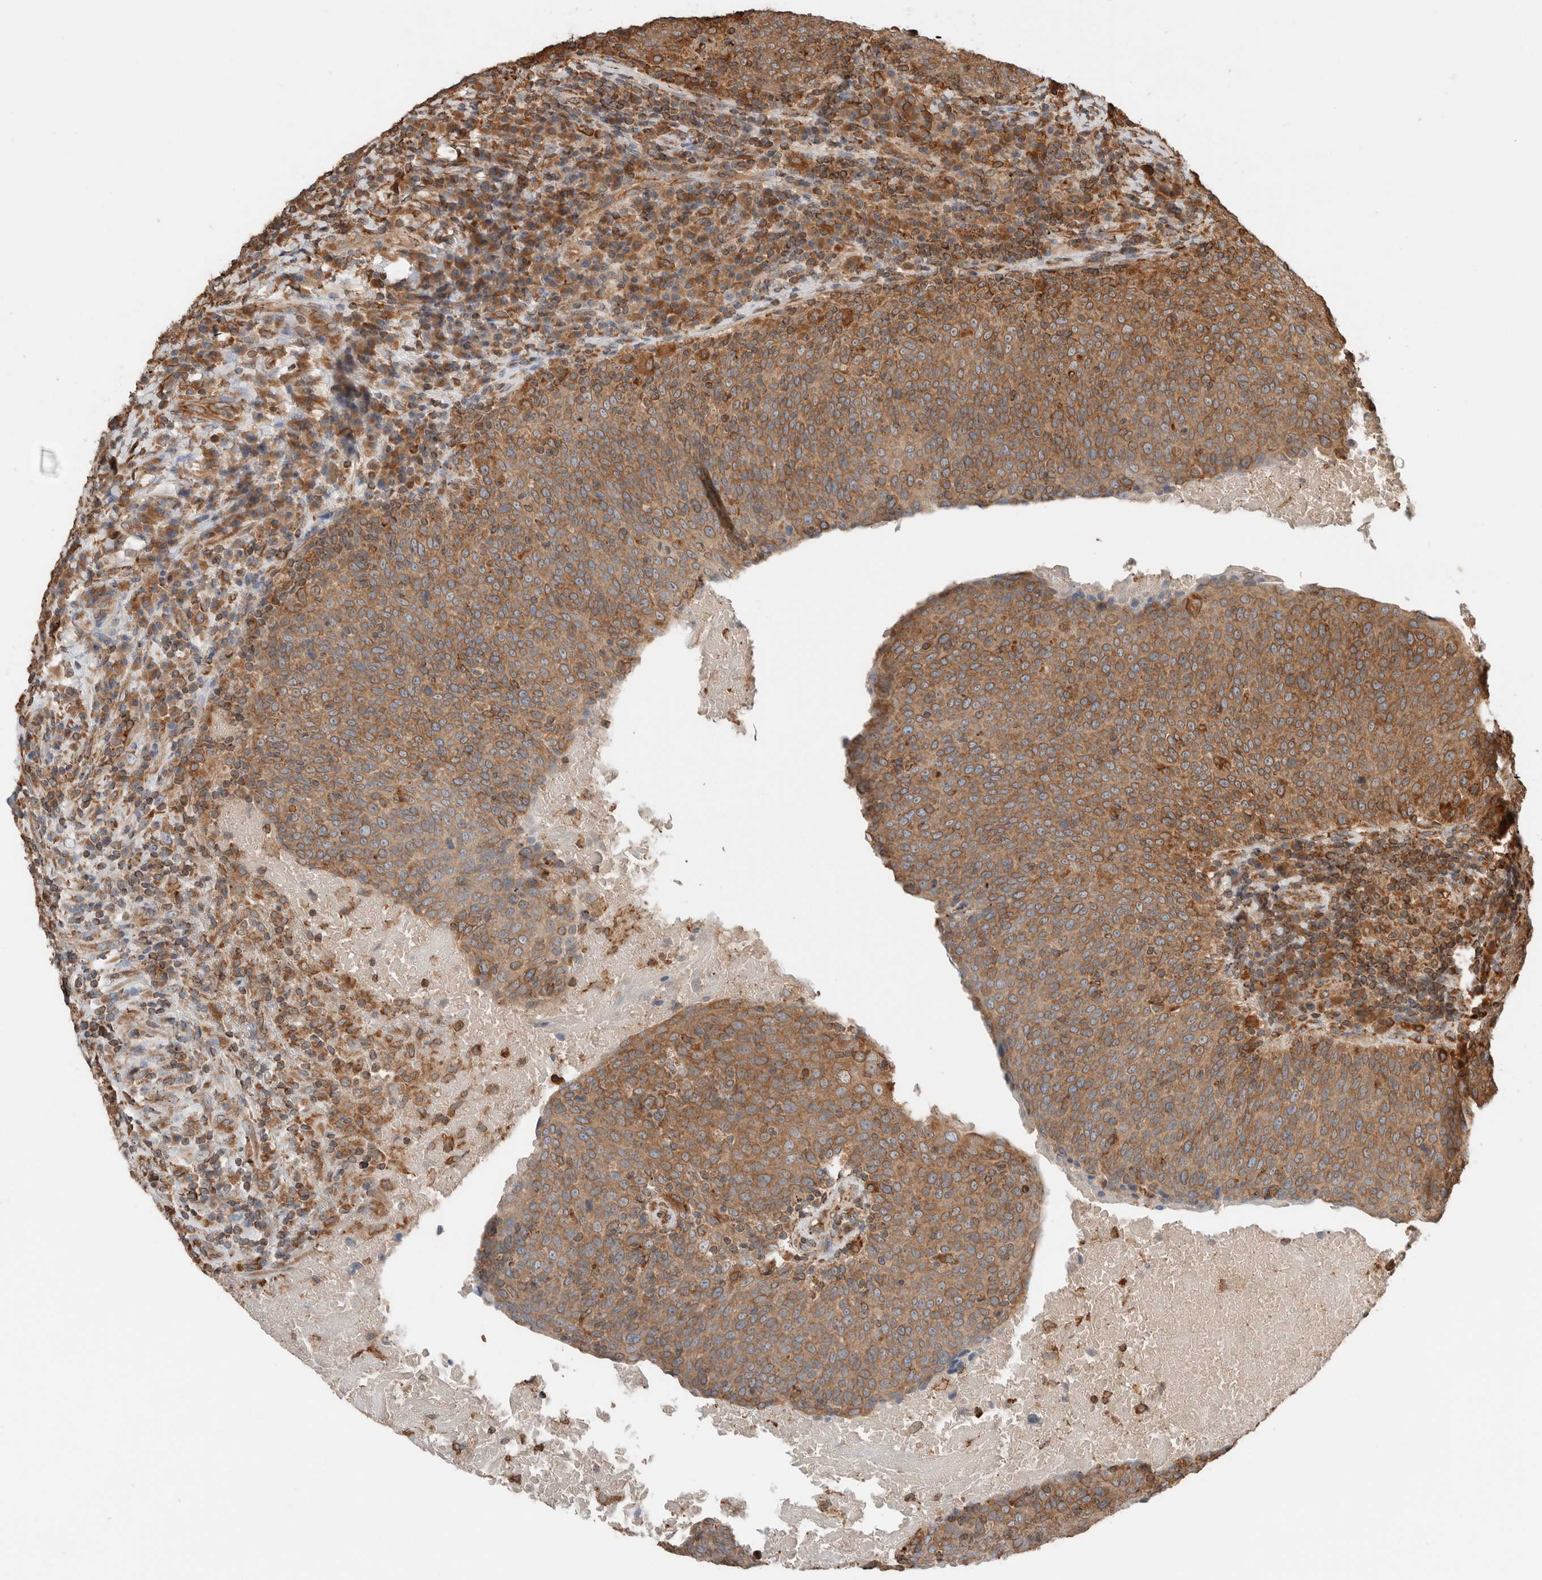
{"staining": {"intensity": "moderate", "quantity": ">75%", "location": "cytoplasmic/membranous"}, "tissue": "head and neck cancer", "cell_type": "Tumor cells", "image_type": "cancer", "snomed": [{"axis": "morphology", "description": "Squamous cell carcinoma, NOS"}, {"axis": "morphology", "description": "Squamous cell carcinoma, metastatic, NOS"}, {"axis": "topography", "description": "Lymph node"}, {"axis": "topography", "description": "Head-Neck"}], "caption": "There is medium levels of moderate cytoplasmic/membranous expression in tumor cells of head and neck cancer, as demonstrated by immunohistochemical staining (brown color).", "gene": "ERAP2", "patient": {"sex": "male", "age": 62}}